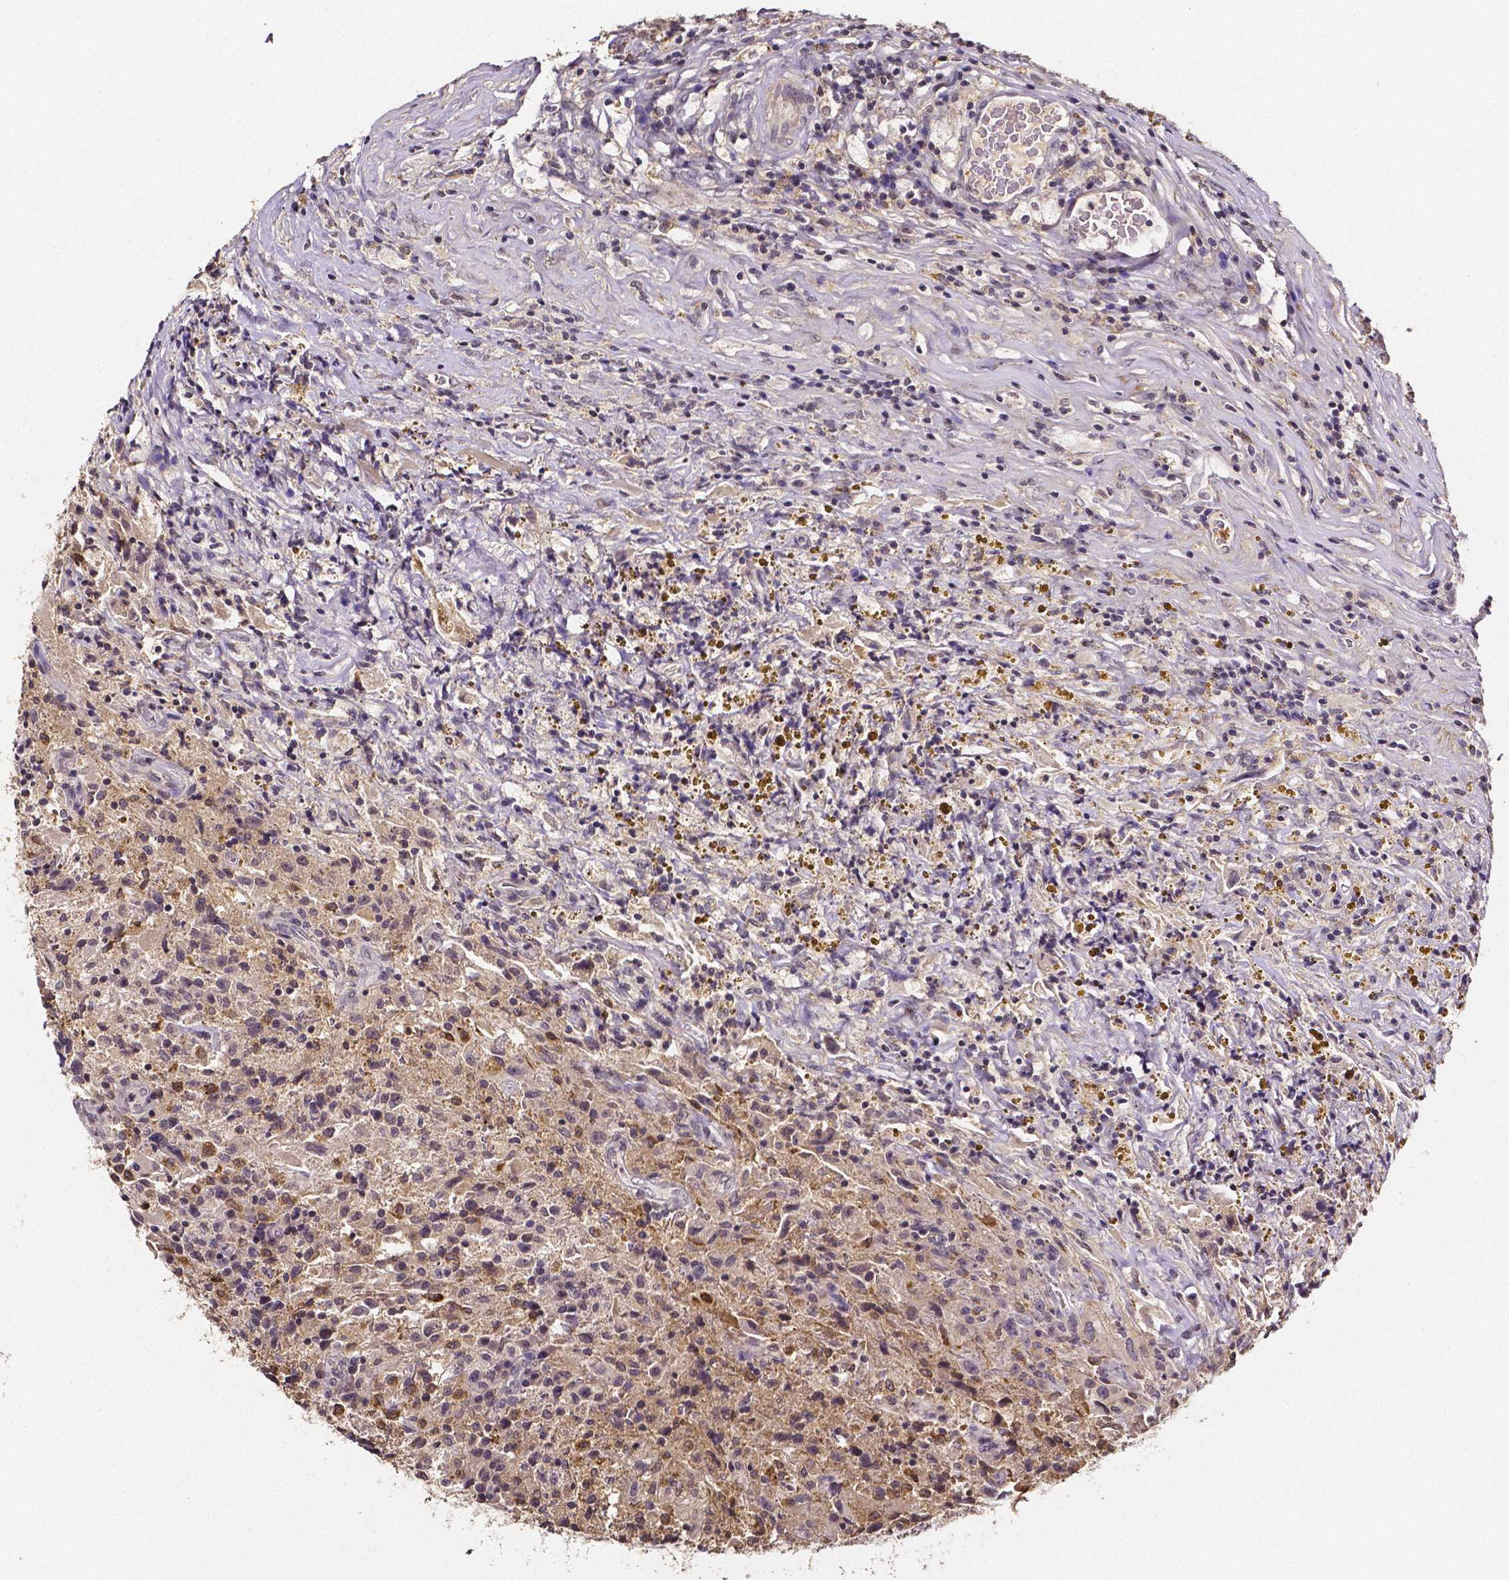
{"staining": {"intensity": "negative", "quantity": "none", "location": "none"}, "tissue": "glioma", "cell_type": "Tumor cells", "image_type": "cancer", "snomed": [{"axis": "morphology", "description": "Glioma, malignant, High grade"}, {"axis": "topography", "description": "Brain"}], "caption": "DAB (3,3'-diaminobenzidine) immunohistochemical staining of human malignant glioma (high-grade) exhibits no significant positivity in tumor cells.", "gene": "NRGN", "patient": {"sex": "male", "age": 68}}